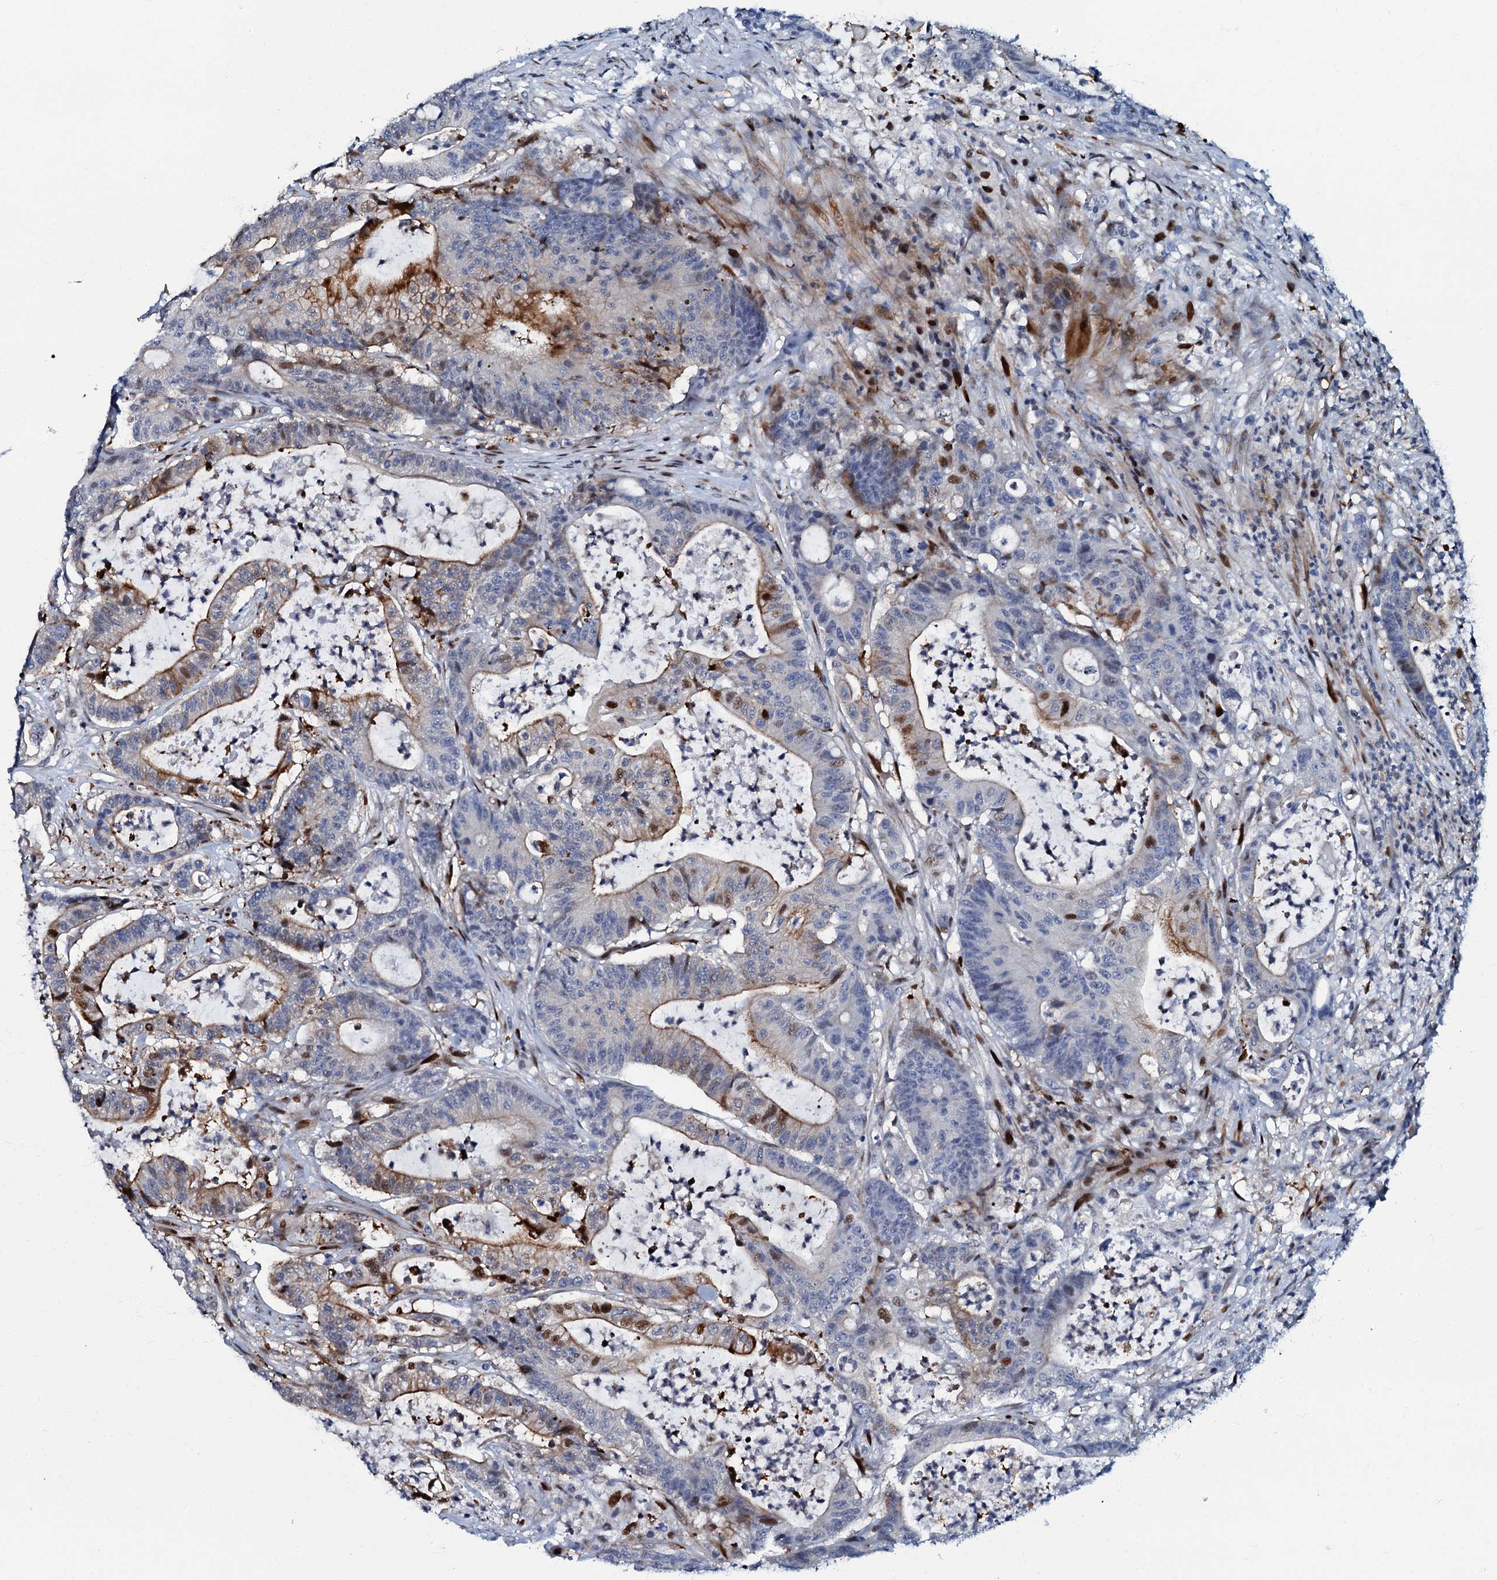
{"staining": {"intensity": "moderate", "quantity": "<25%", "location": "cytoplasmic/membranous,nuclear"}, "tissue": "colorectal cancer", "cell_type": "Tumor cells", "image_type": "cancer", "snomed": [{"axis": "morphology", "description": "Adenocarcinoma, NOS"}, {"axis": "topography", "description": "Colon"}], "caption": "Colorectal adenocarcinoma tissue reveals moderate cytoplasmic/membranous and nuclear positivity in approximately <25% of tumor cells", "gene": "MFSD5", "patient": {"sex": "female", "age": 84}}